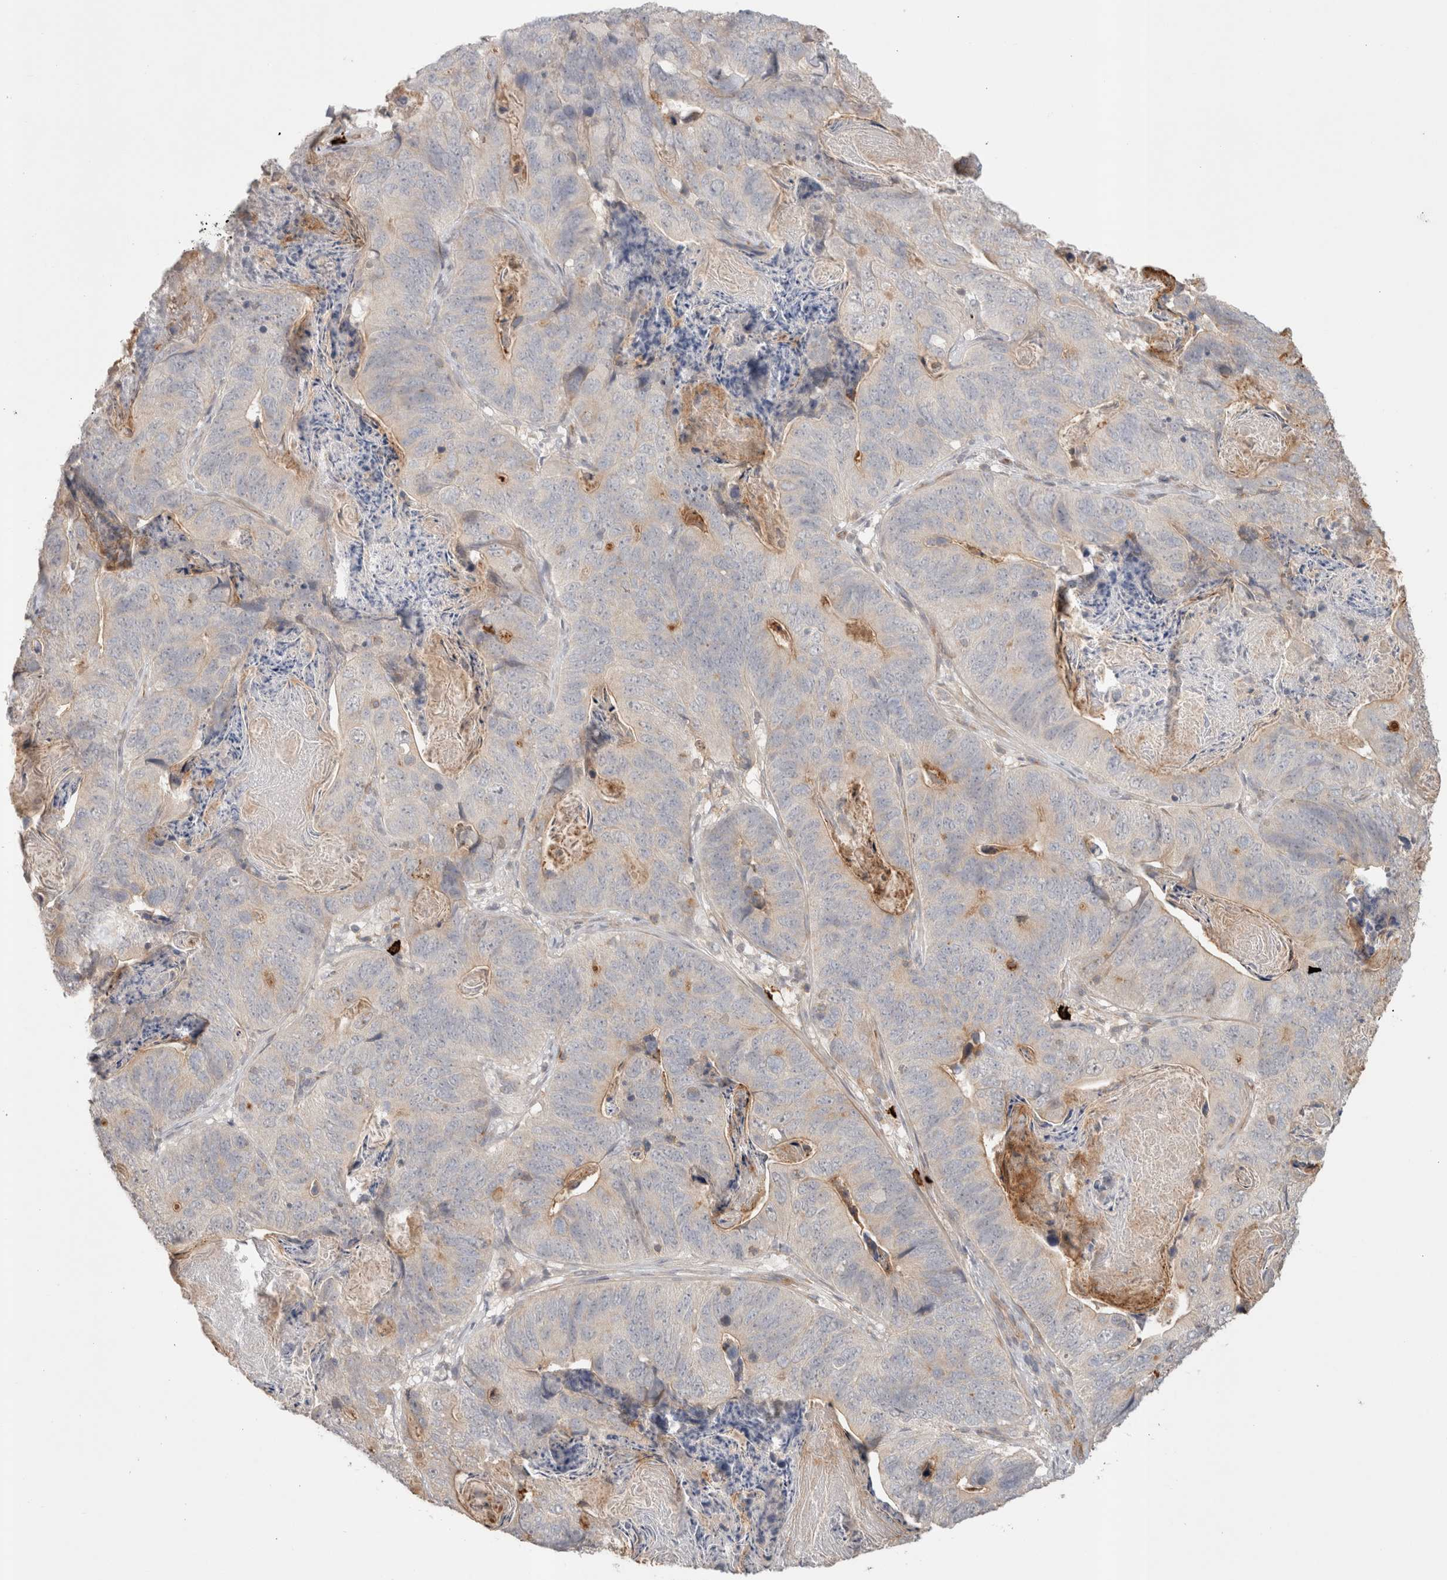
{"staining": {"intensity": "negative", "quantity": "none", "location": "none"}, "tissue": "stomach cancer", "cell_type": "Tumor cells", "image_type": "cancer", "snomed": [{"axis": "morphology", "description": "Normal tissue, NOS"}, {"axis": "morphology", "description": "Adenocarcinoma, NOS"}, {"axis": "topography", "description": "Stomach"}], "caption": "Tumor cells are negative for brown protein staining in stomach adenocarcinoma. (Brightfield microscopy of DAB IHC at high magnification).", "gene": "HSPG2", "patient": {"sex": "female", "age": 89}}